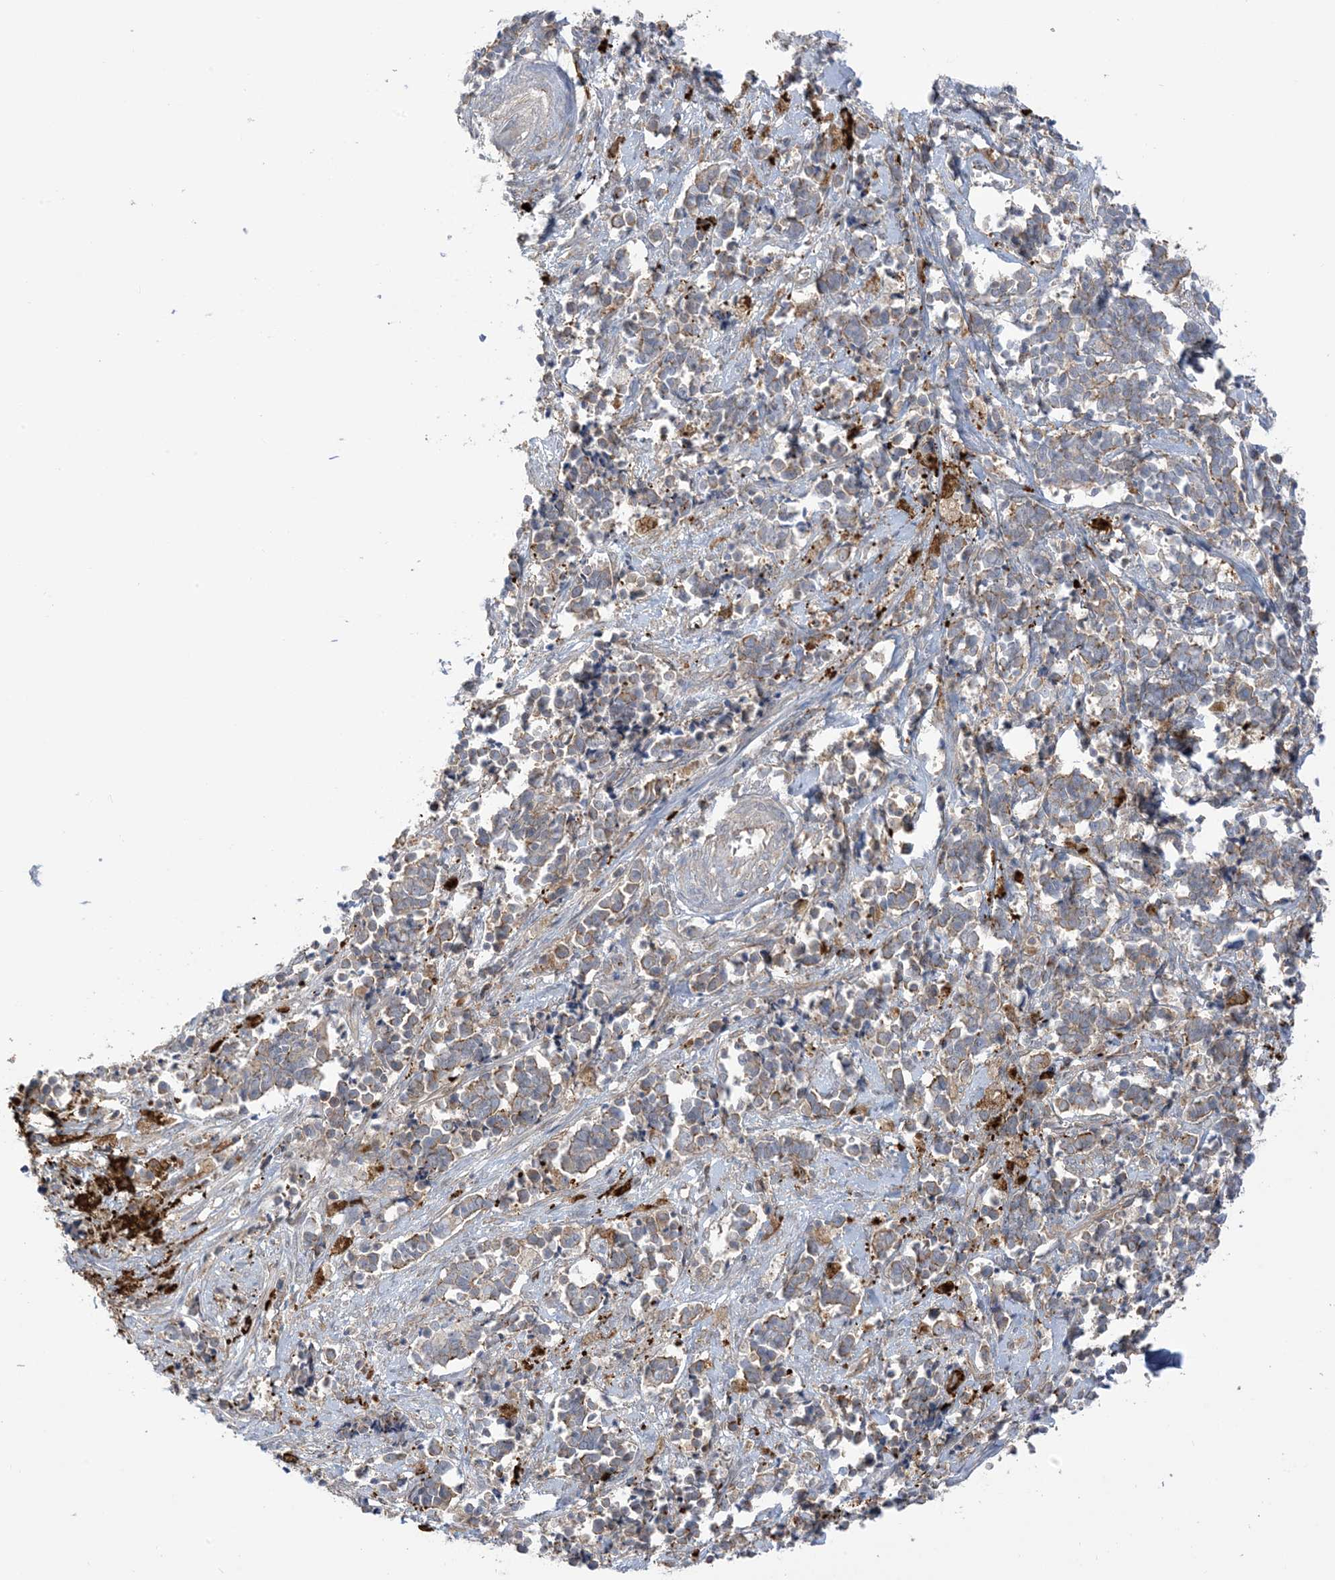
{"staining": {"intensity": "weak", "quantity": "<25%", "location": "cytoplasmic/membranous"}, "tissue": "cervical cancer", "cell_type": "Tumor cells", "image_type": "cancer", "snomed": [{"axis": "morphology", "description": "Normal tissue, NOS"}, {"axis": "morphology", "description": "Squamous cell carcinoma, NOS"}, {"axis": "topography", "description": "Cervix"}], "caption": "Tumor cells show no significant protein staining in squamous cell carcinoma (cervical). (DAB (3,3'-diaminobenzidine) immunohistochemistry visualized using brightfield microscopy, high magnification).", "gene": "ICMT", "patient": {"sex": "female", "age": 35}}